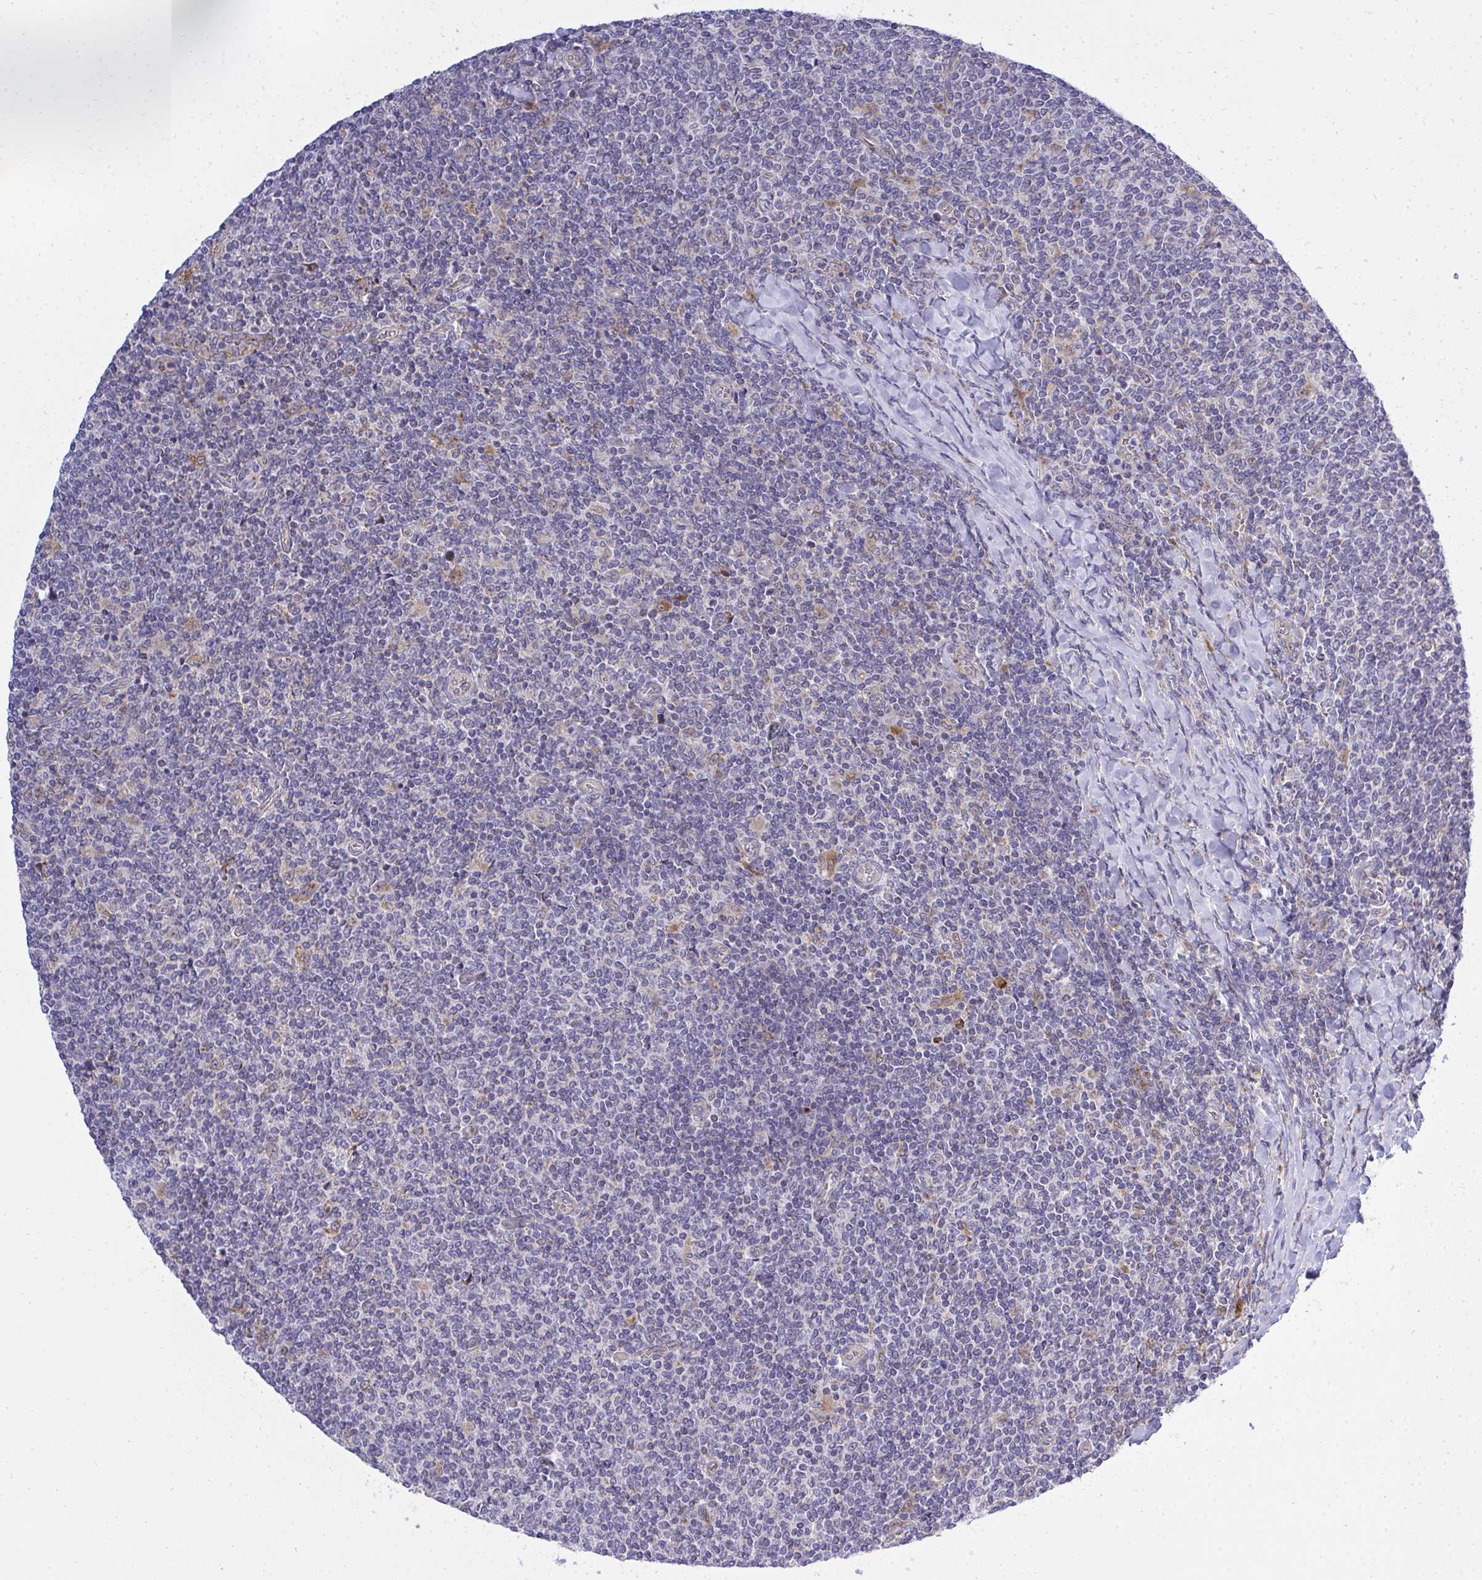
{"staining": {"intensity": "negative", "quantity": "none", "location": "none"}, "tissue": "lymphoma", "cell_type": "Tumor cells", "image_type": "cancer", "snomed": [{"axis": "morphology", "description": "Malignant lymphoma, non-Hodgkin's type, Low grade"}, {"axis": "topography", "description": "Lymph node"}], "caption": "The immunohistochemistry micrograph has no significant positivity in tumor cells of low-grade malignant lymphoma, non-Hodgkin's type tissue.", "gene": "XAF1", "patient": {"sex": "male", "age": 52}}